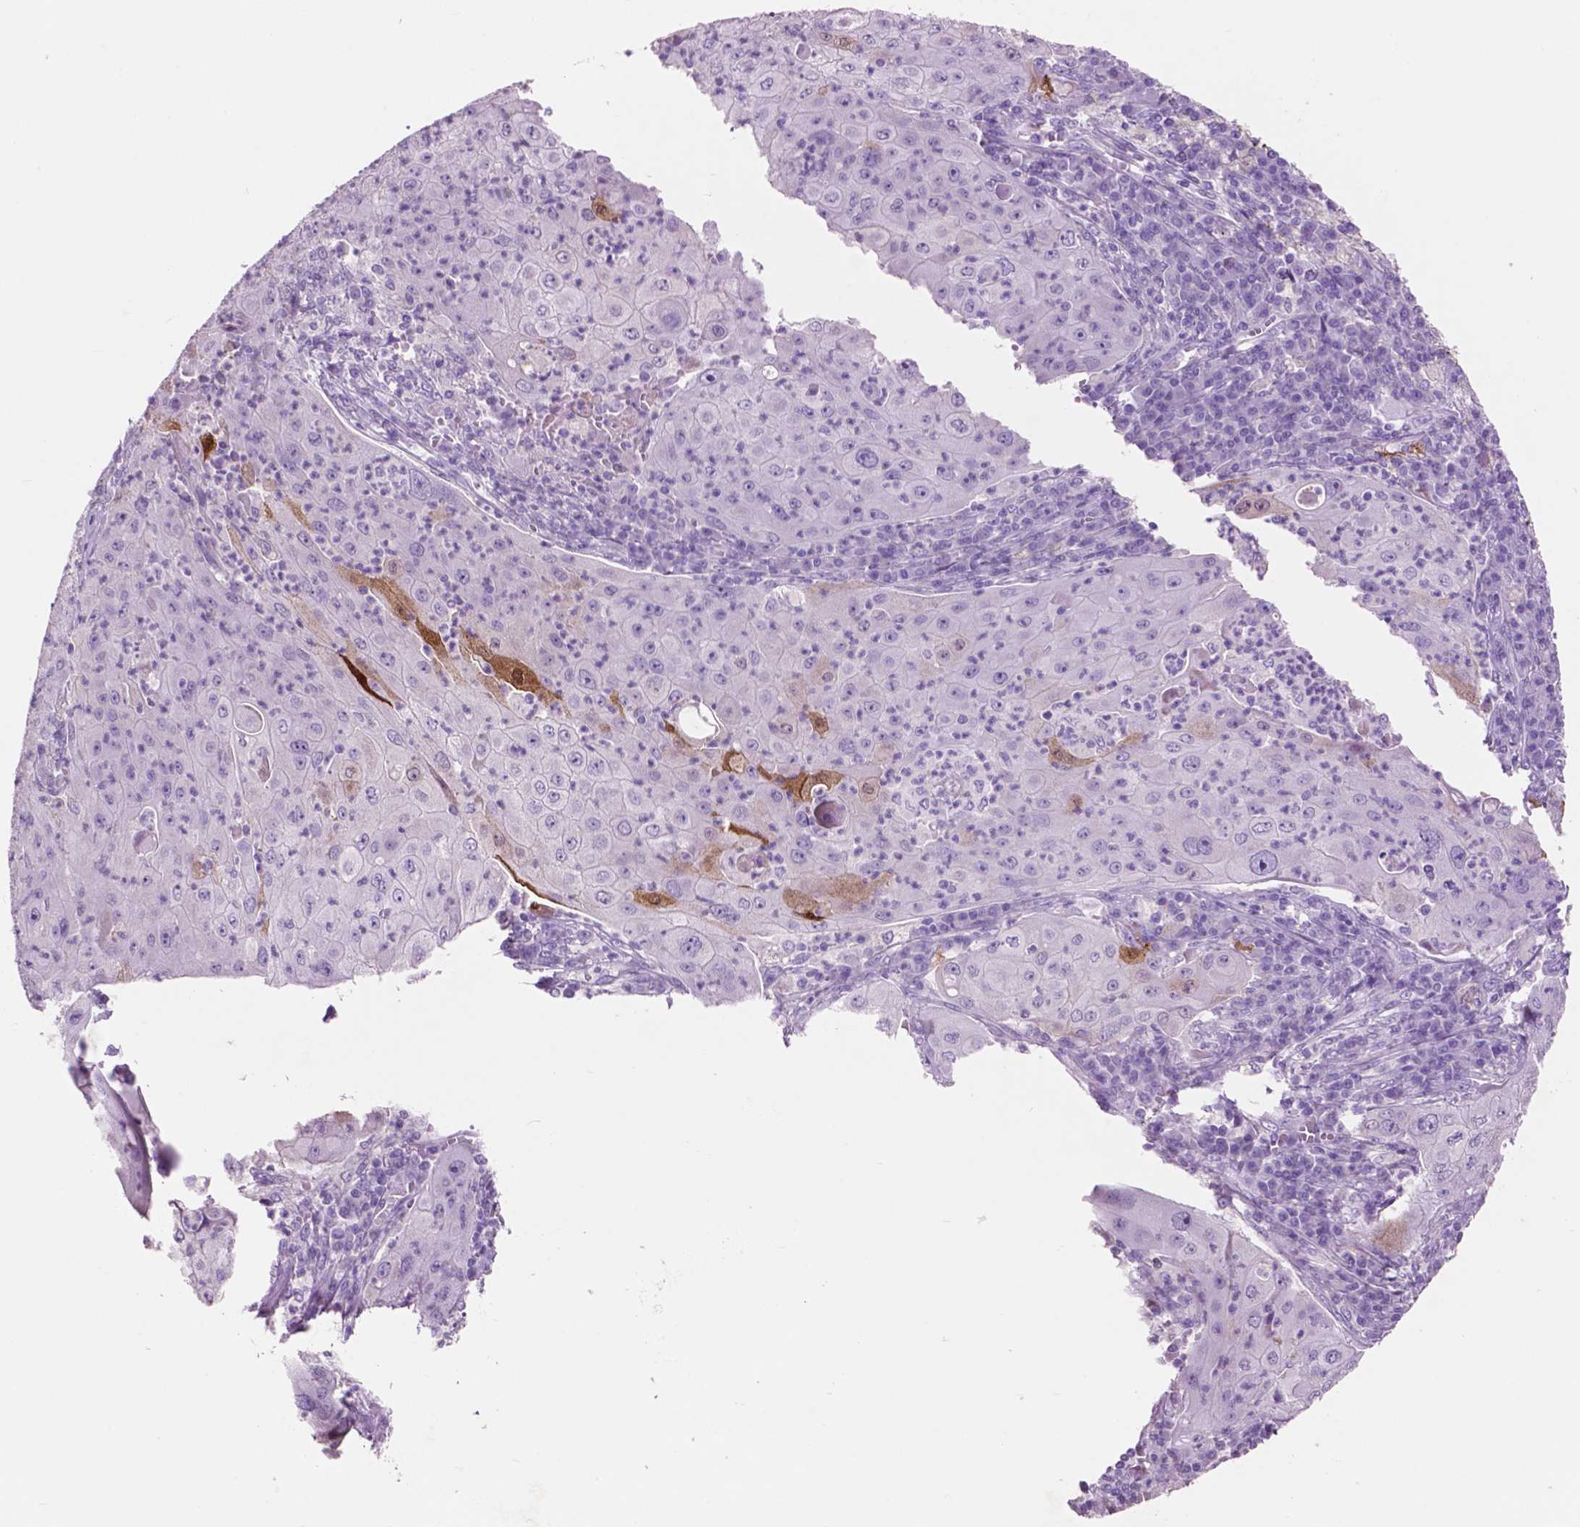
{"staining": {"intensity": "negative", "quantity": "none", "location": "none"}, "tissue": "lung cancer", "cell_type": "Tumor cells", "image_type": "cancer", "snomed": [{"axis": "morphology", "description": "Squamous cell carcinoma, NOS"}, {"axis": "topography", "description": "Lung"}], "caption": "Tumor cells show no significant staining in lung cancer.", "gene": "IDO1", "patient": {"sex": "female", "age": 59}}